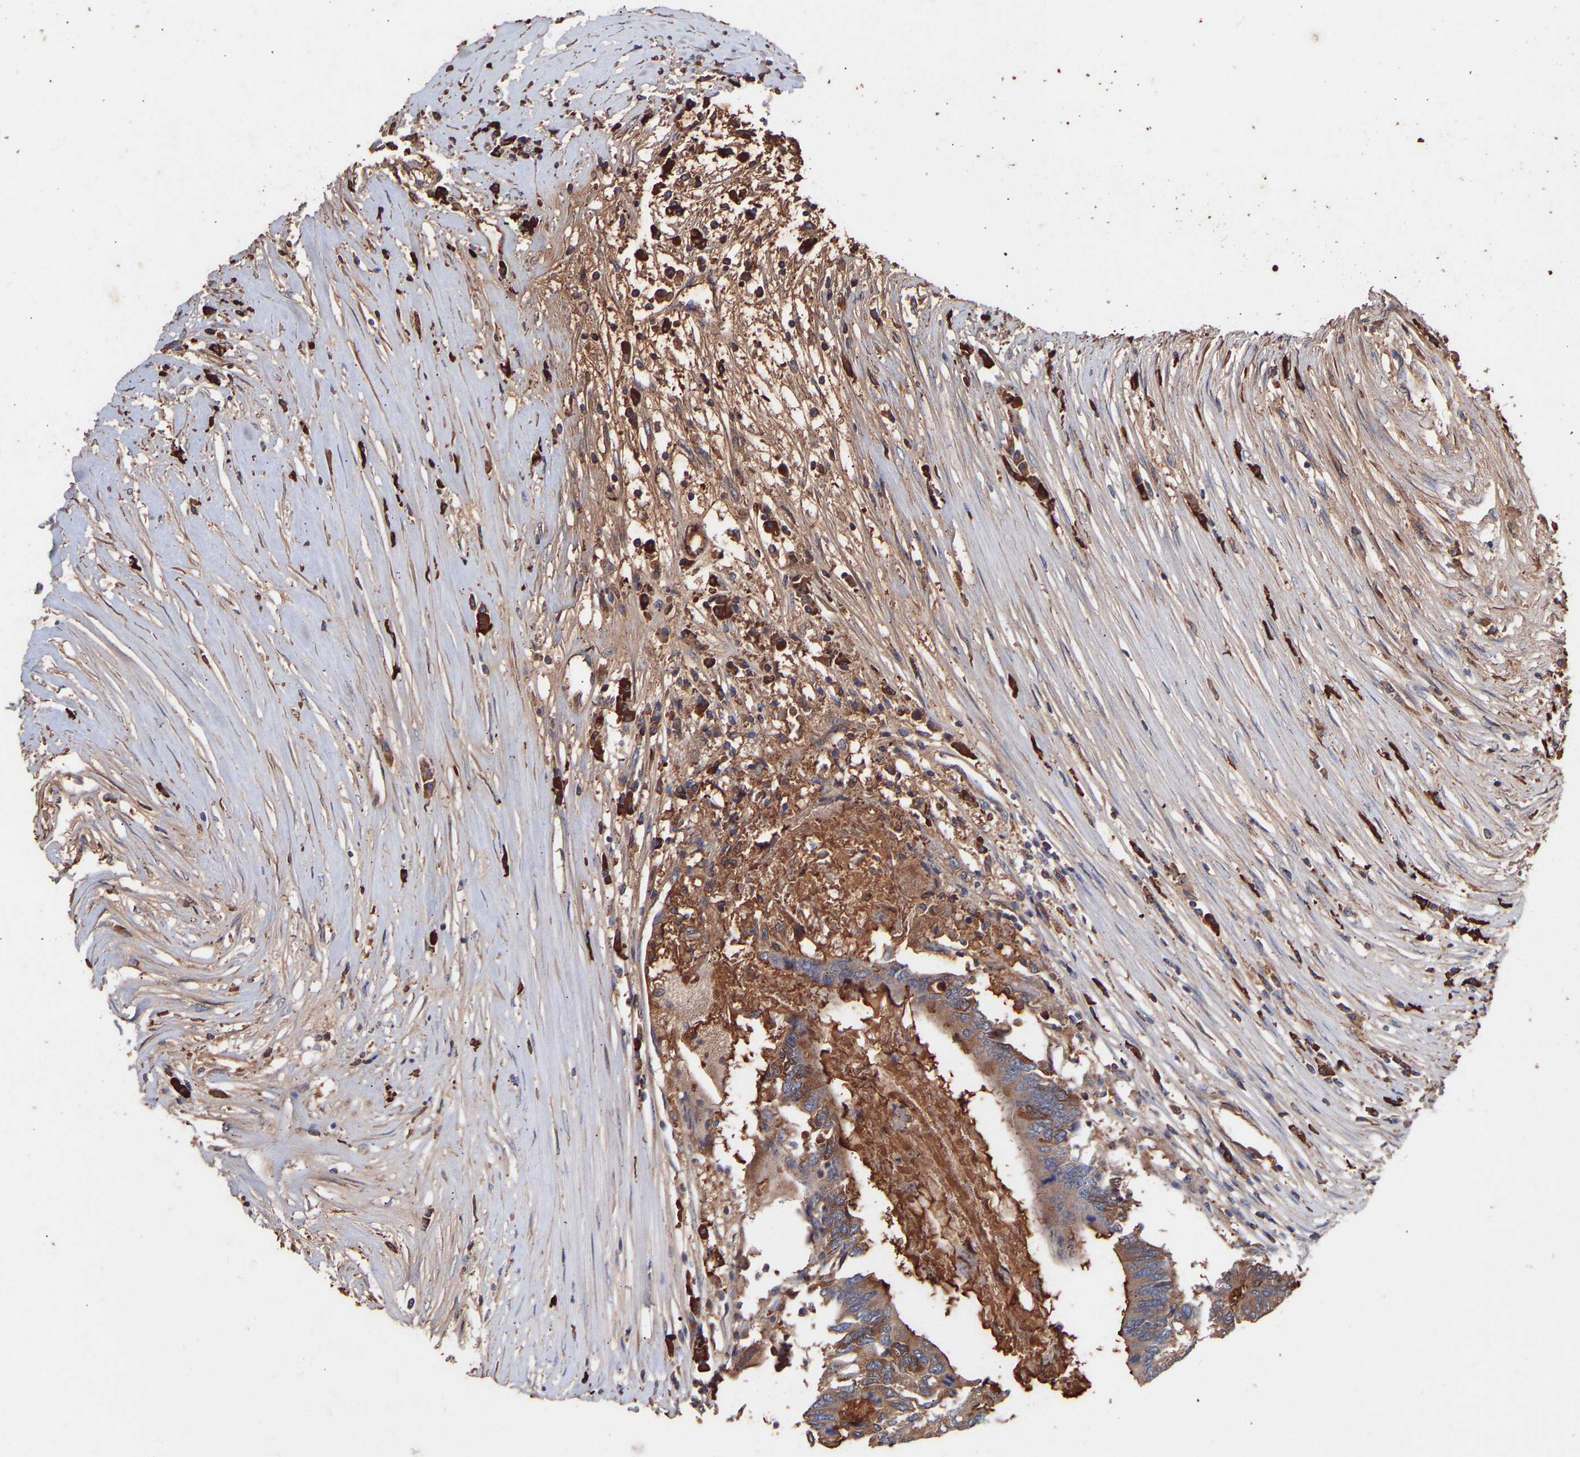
{"staining": {"intensity": "moderate", "quantity": ">75%", "location": "cytoplasmic/membranous"}, "tissue": "colorectal cancer", "cell_type": "Tumor cells", "image_type": "cancer", "snomed": [{"axis": "morphology", "description": "Adenocarcinoma, NOS"}, {"axis": "topography", "description": "Rectum"}], "caption": "An IHC photomicrograph of tumor tissue is shown. Protein staining in brown labels moderate cytoplasmic/membranous positivity in adenocarcinoma (colorectal) within tumor cells.", "gene": "TMEM268", "patient": {"sex": "male", "age": 63}}